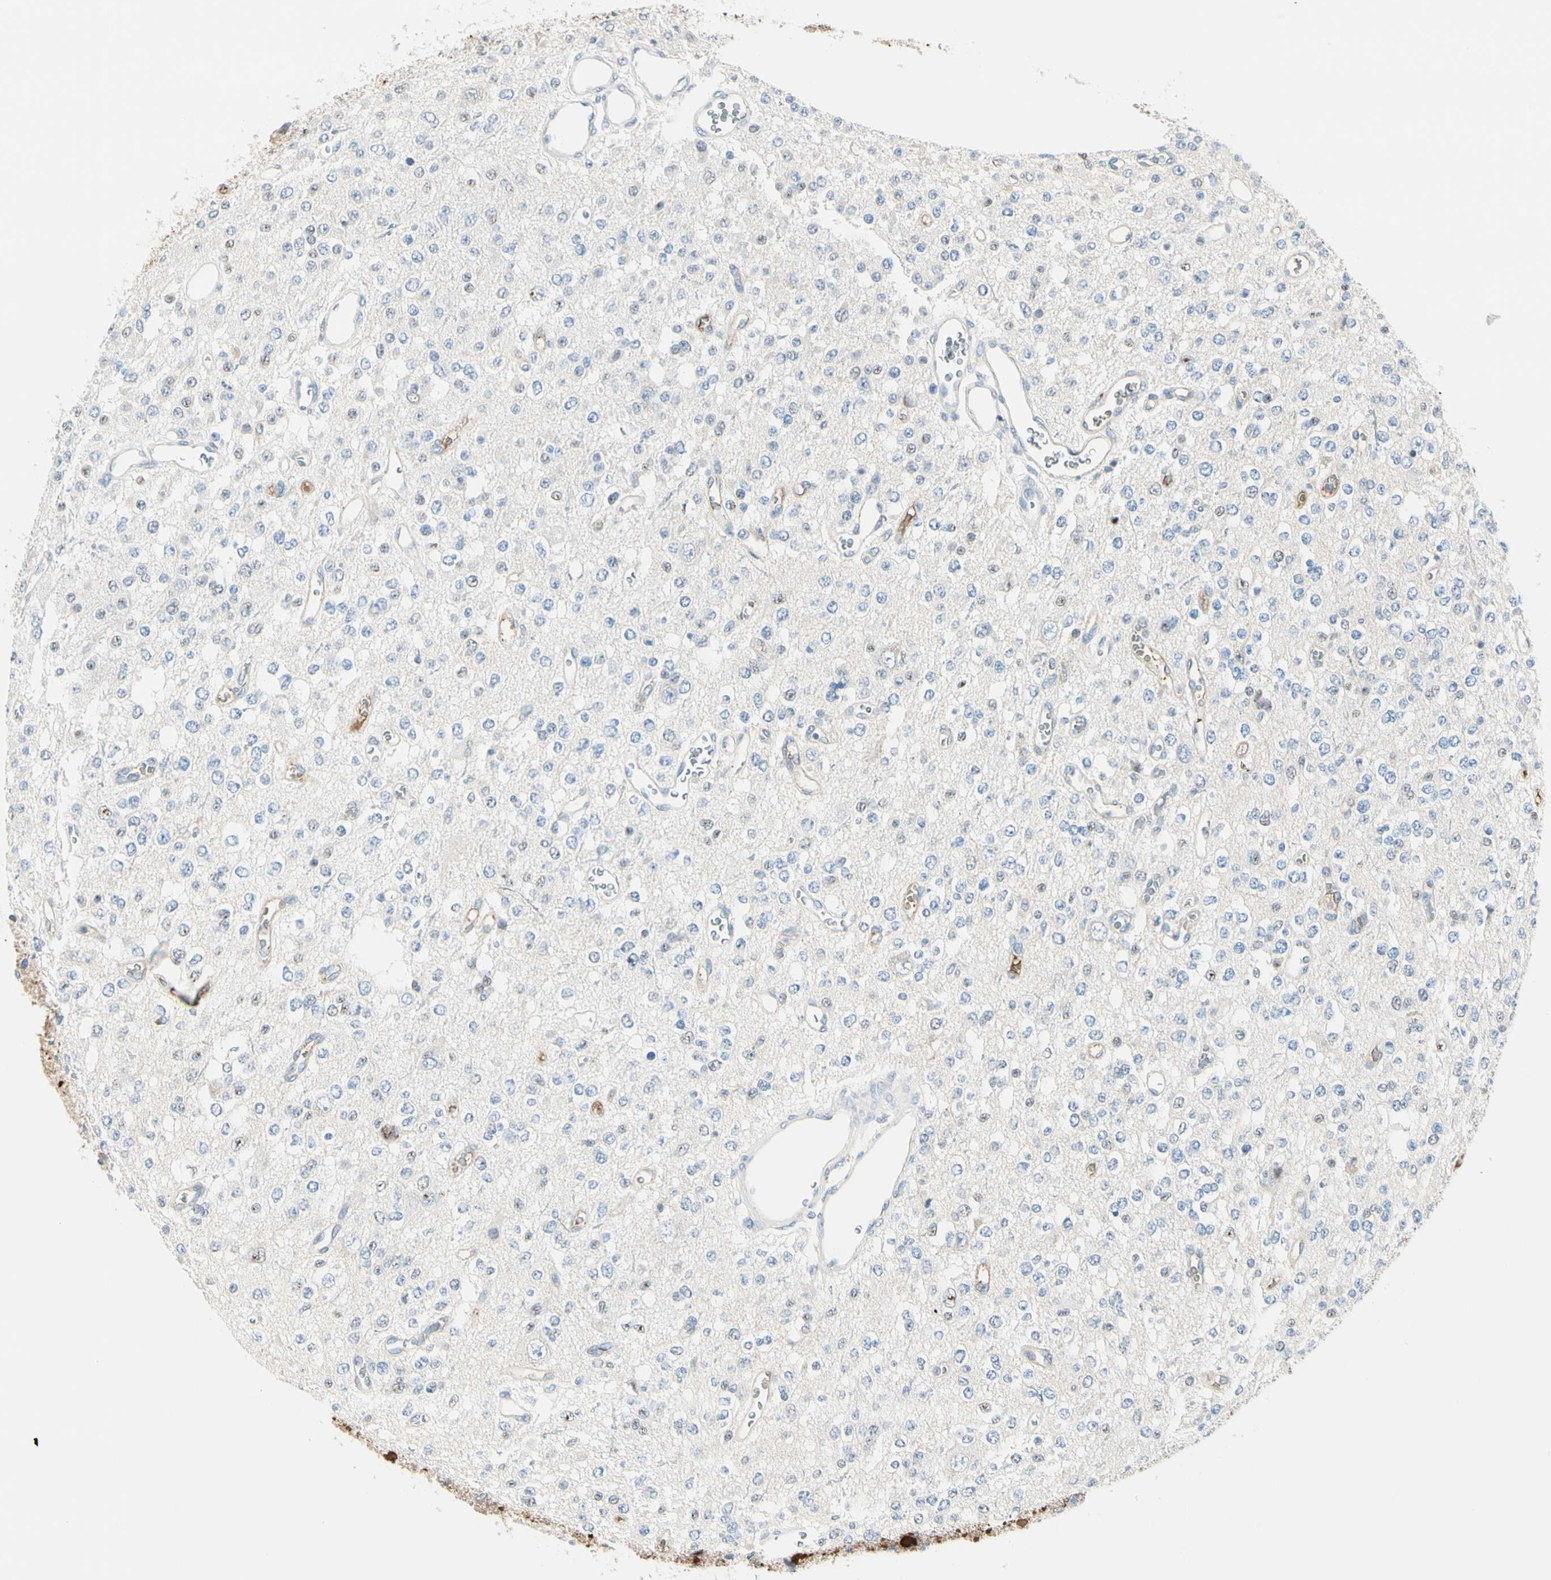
{"staining": {"intensity": "weak", "quantity": "<25%", "location": "nuclear"}, "tissue": "glioma", "cell_type": "Tumor cells", "image_type": "cancer", "snomed": [{"axis": "morphology", "description": "Glioma, malignant, Low grade"}, {"axis": "topography", "description": "Brain"}], "caption": "Immunohistochemical staining of human low-grade glioma (malignant) shows no significant positivity in tumor cells.", "gene": "LAMB3", "patient": {"sex": "male", "age": 38}}